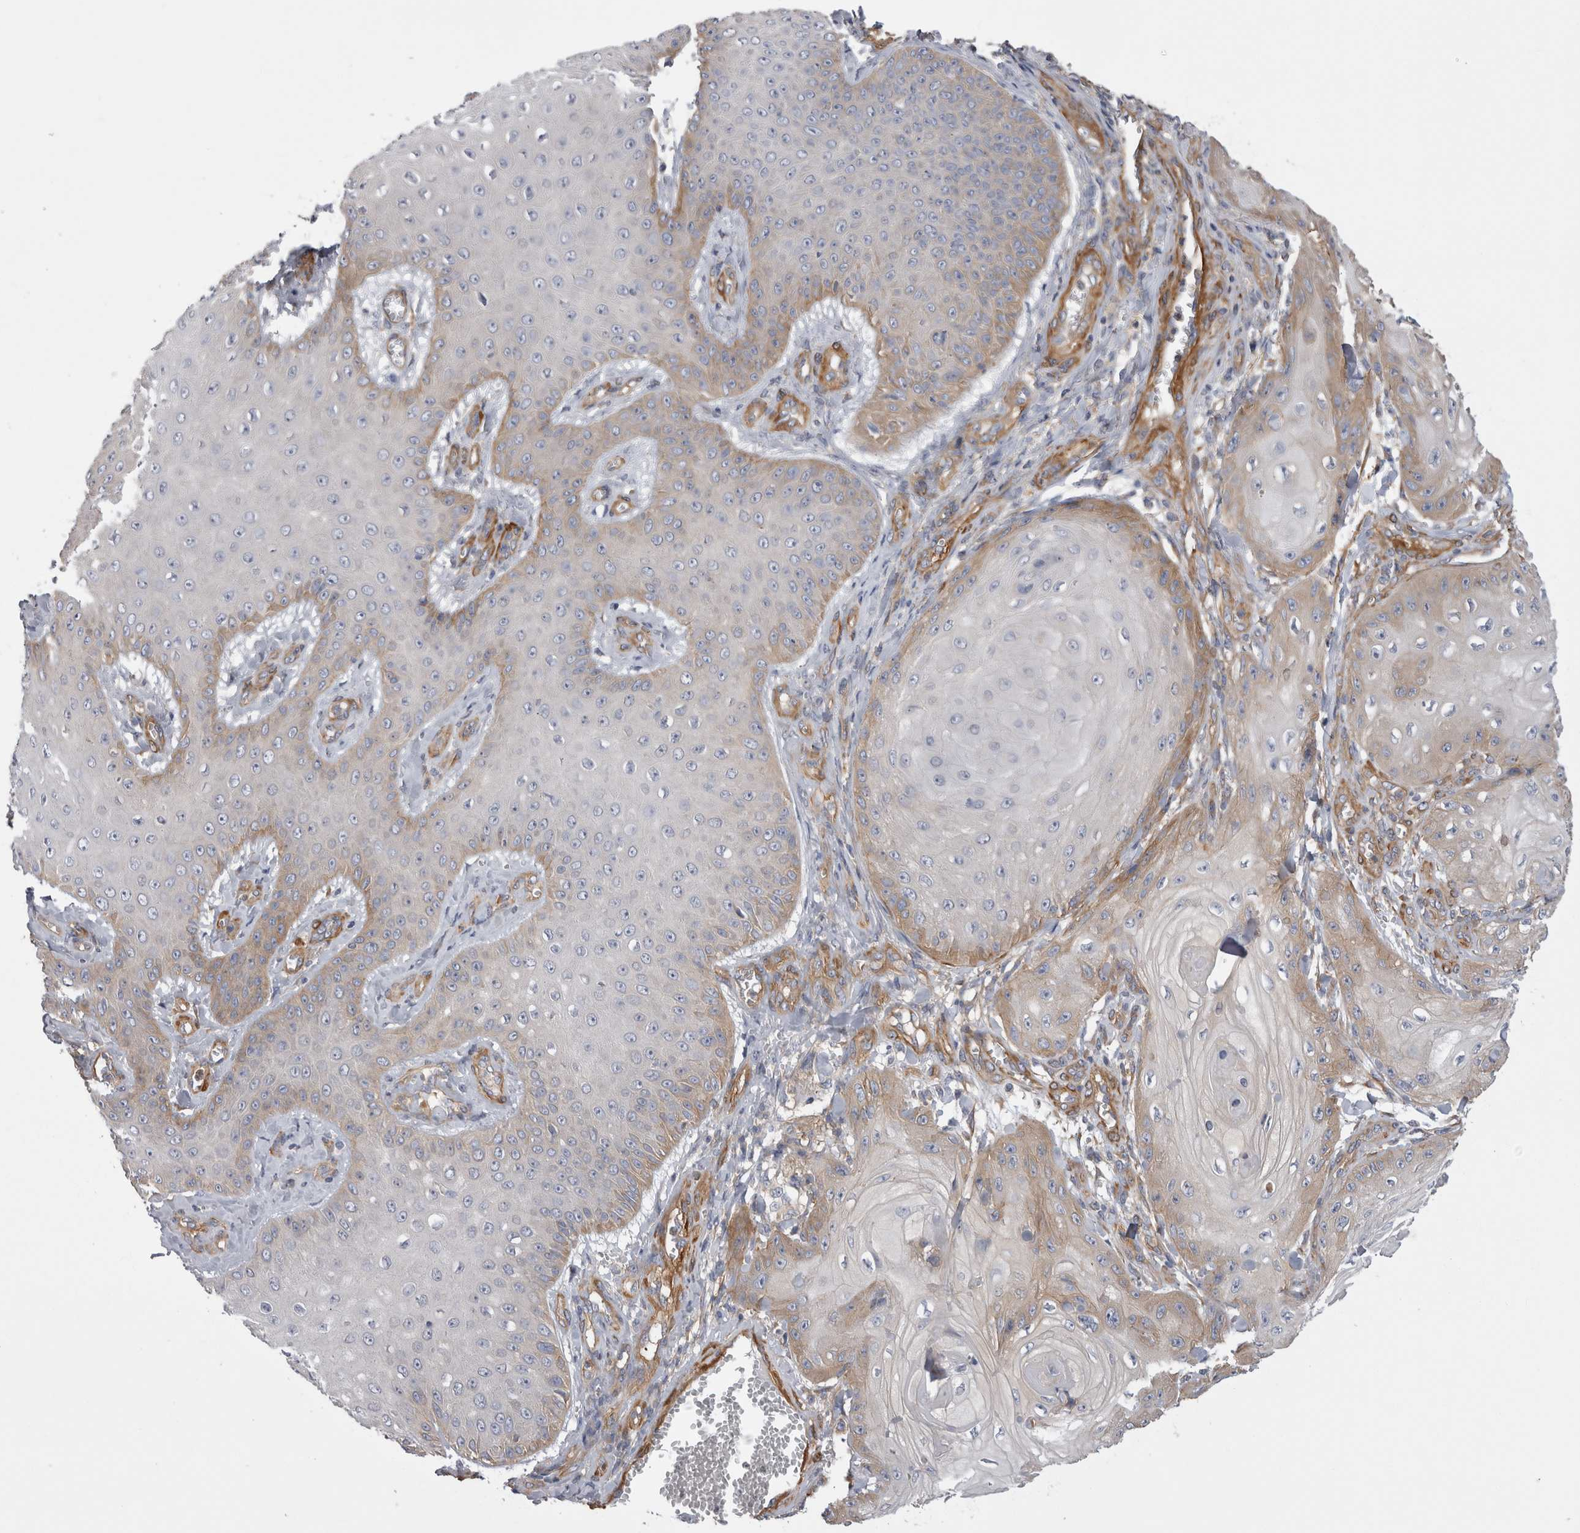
{"staining": {"intensity": "weak", "quantity": "<25%", "location": "cytoplasmic/membranous"}, "tissue": "skin cancer", "cell_type": "Tumor cells", "image_type": "cancer", "snomed": [{"axis": "morphology", "description": "Squamous cell carcinoma, NOS"}, {"axis": "topography", "description": "Skin"}], "caption": "The immunohistochemistry (IHC) histopathology image has no significant expression in tumor cells of squamous cell carcinoma (skin) tissue.", "gene": "EPRS1", "patient": {"sex": "male", "age": 74}}